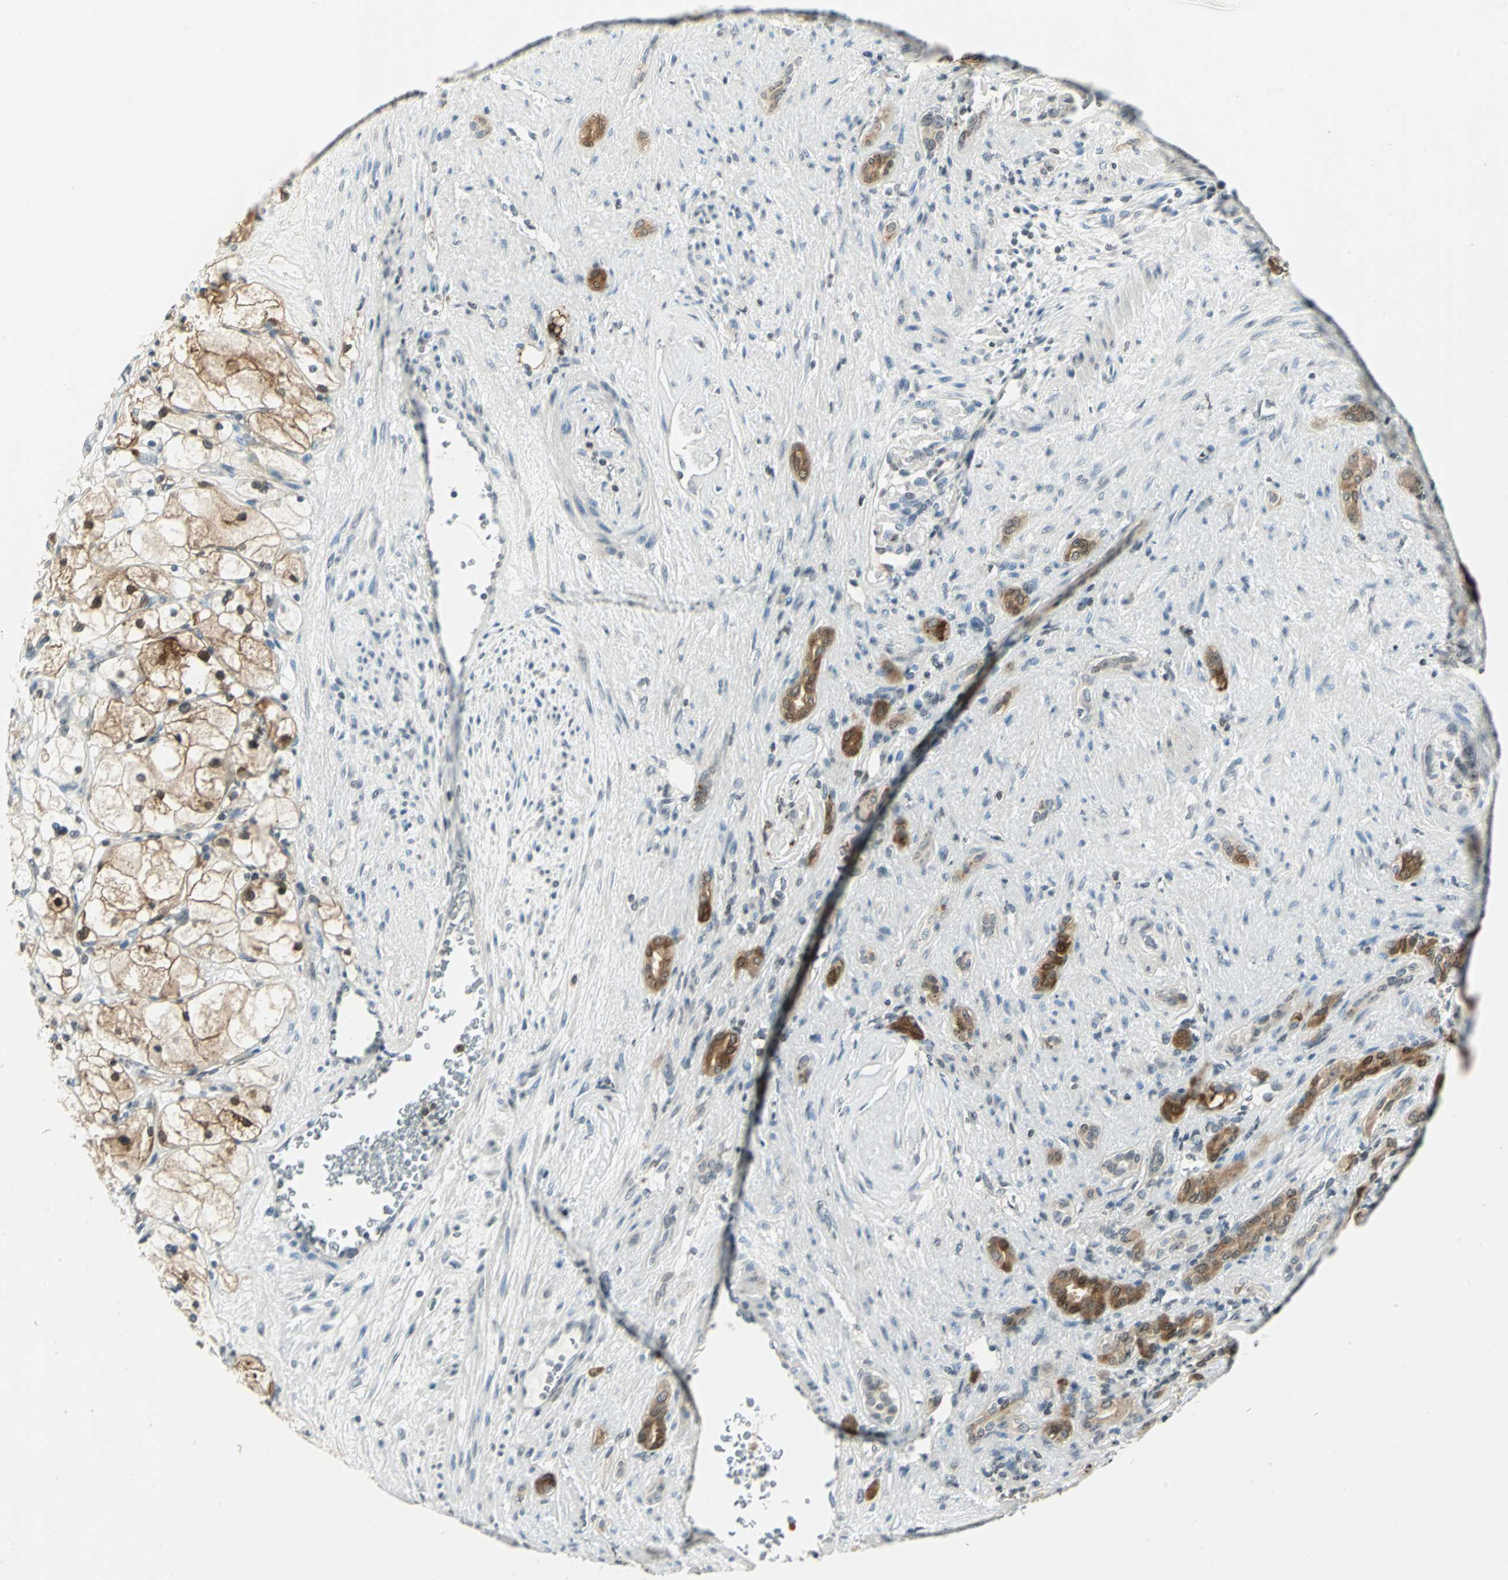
{"staining": {"intensity": "weak", "quantity": "25%-75%", "location": "cytoplasmic/membranous,nuclear"}, "tissue": "renal cancer", "cell_type": "Tumor cells", "image_type": "cancer", "snomed": [{"axis": "morphology", "description": "Adenocarcinoma, NOS"}, {"axis": "topography", "description": "Kidney"}], "caption": "Adenocarcinoma (renal) stained with a protein marker reveals weak staining in tumor cells.", "gene": "LGALS3", "patient": {"sex": "female", "age": 83}}